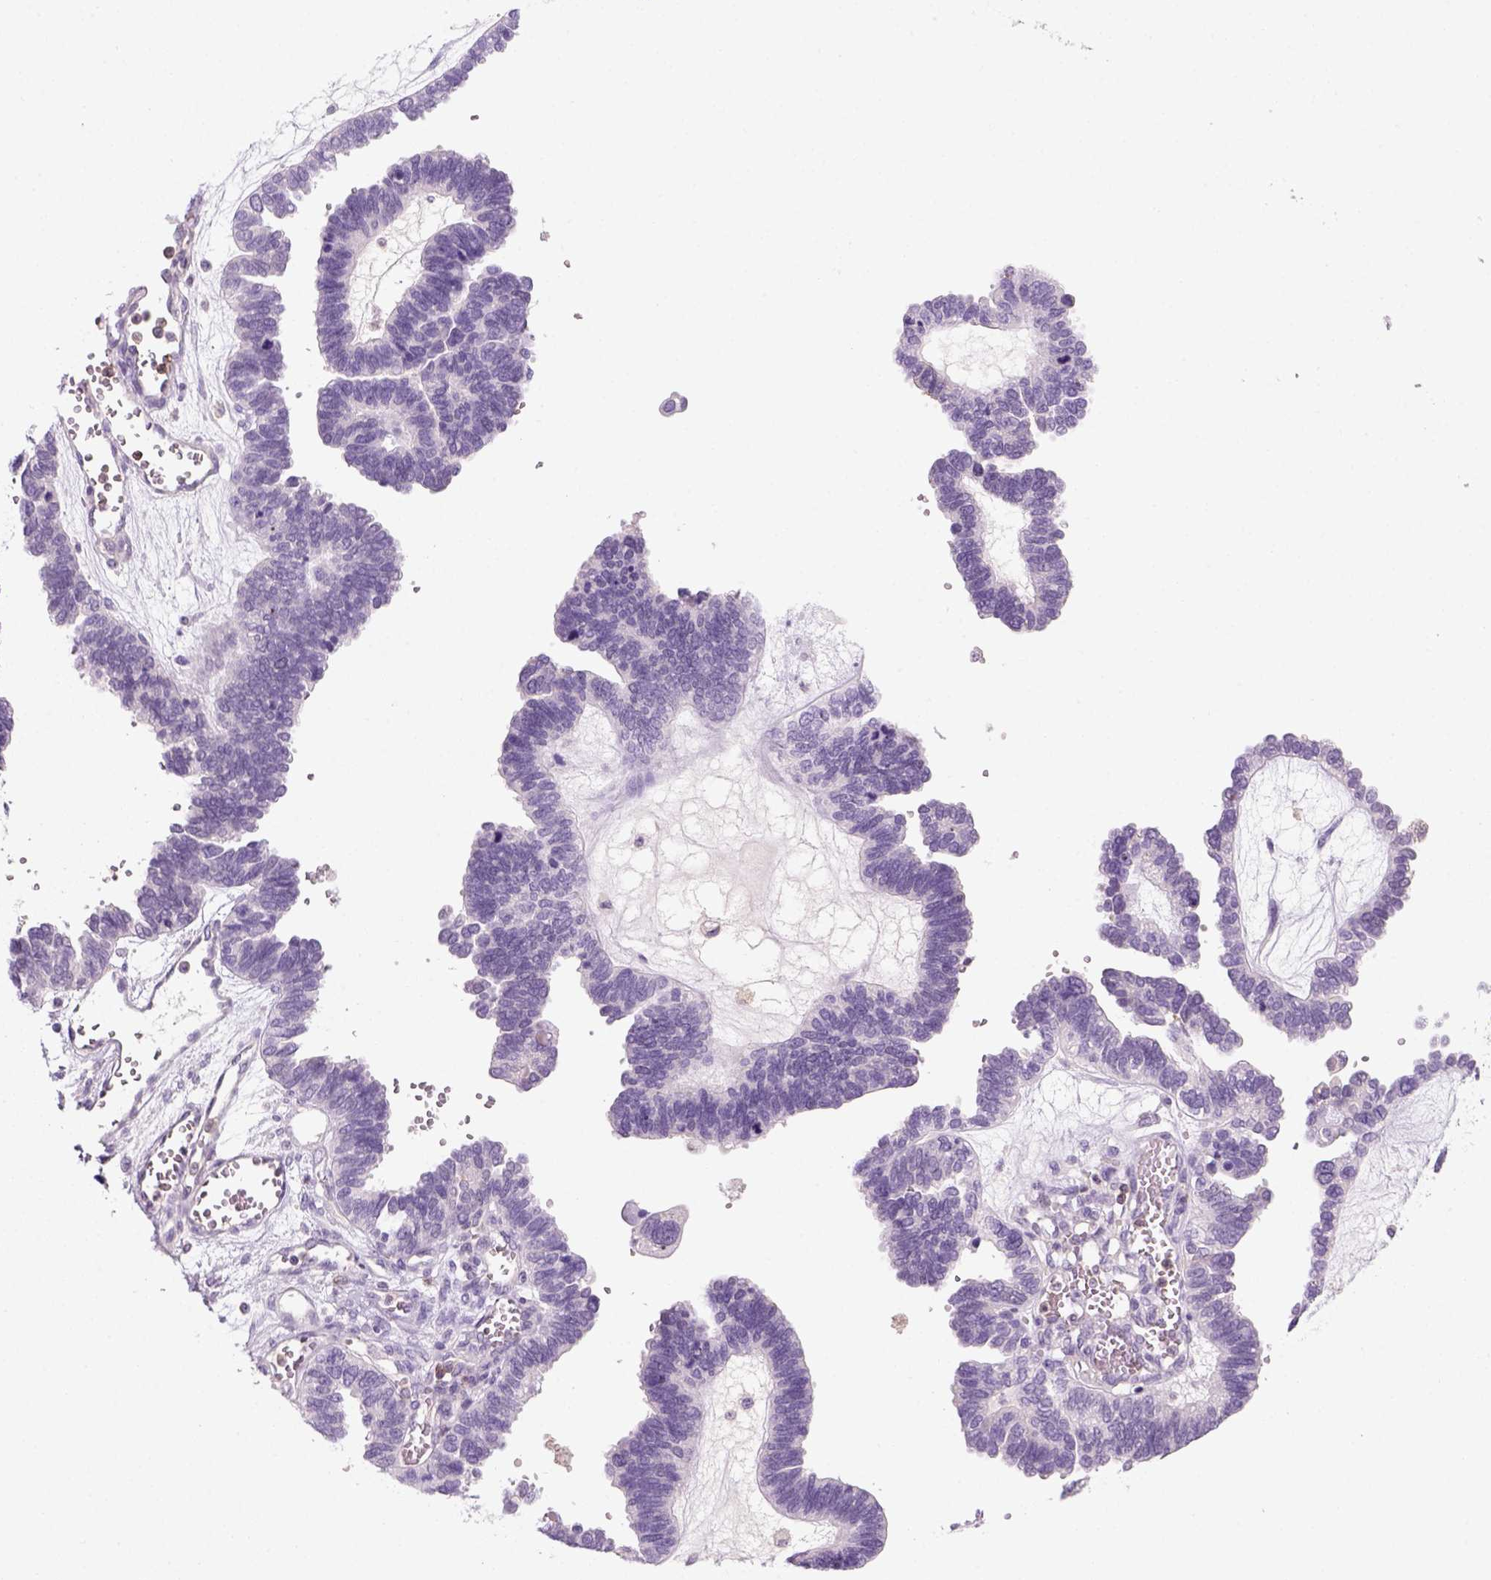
{"staining": {"intensity": "negative", "quantity": "none", "location": "none"}, "tissue": "ovarian cancer", "cell_type": "Tumor cells", "image_type": "cancer", "snomed": [{"axis": "morphology", "description": "Cystadenocarcinoma, serous, NOS"}, {"axis": "topography", "description": "Ovary"}], "caption": "Ovarian serous cystadenocarcinoma stained for a protein using immunohistochemistry (IHC) shows no expression tumor cells.", "gene": "GOT1", "patient": {"sex": "female", "age": 51}}